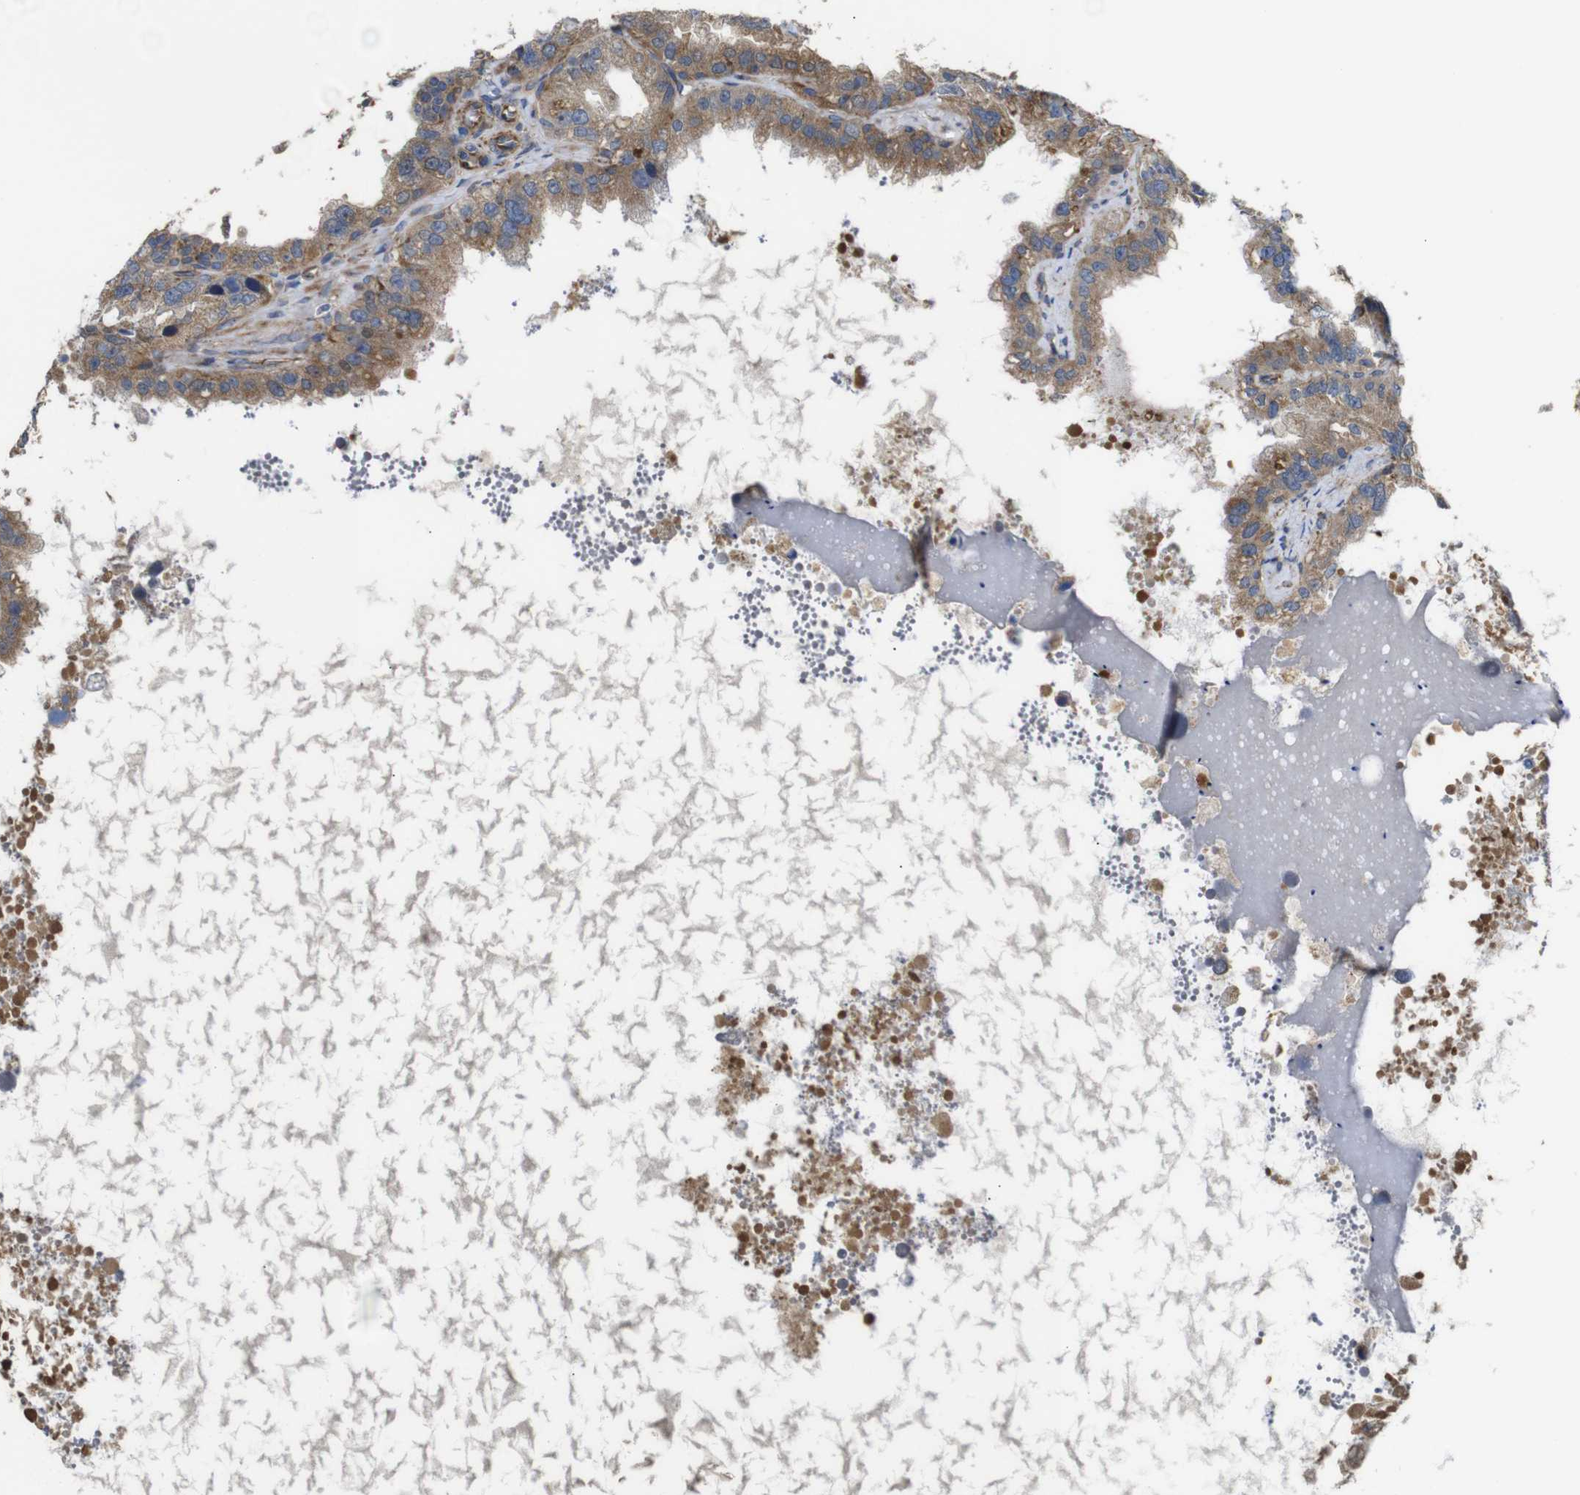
{"staining": {"intensity": "moderate", "quantity": ">75%", "location": "cytoplasmic/membranous"}, "tissue": "seminal vesicle", "cell_type": "Glandular cells", "image_type": "normal", "snomed": [{"axis": "morphology", "description": "Normal tissue, NOS"}, {"axis": "topography", "description": "Seminal veicle"}], "caption": "Protein positivity by immunohistochemistry (IHC) shows moderate cytoplasmic/membranous expression in approximately >75% of glandular cells in benign seminal vesicle. (DAB (3,3'-diaminobenzidine) = brown stain, brightfield microscopy at high magnification).", "gene": "POMK", "patient": {"sex": "male", "age": 68}}